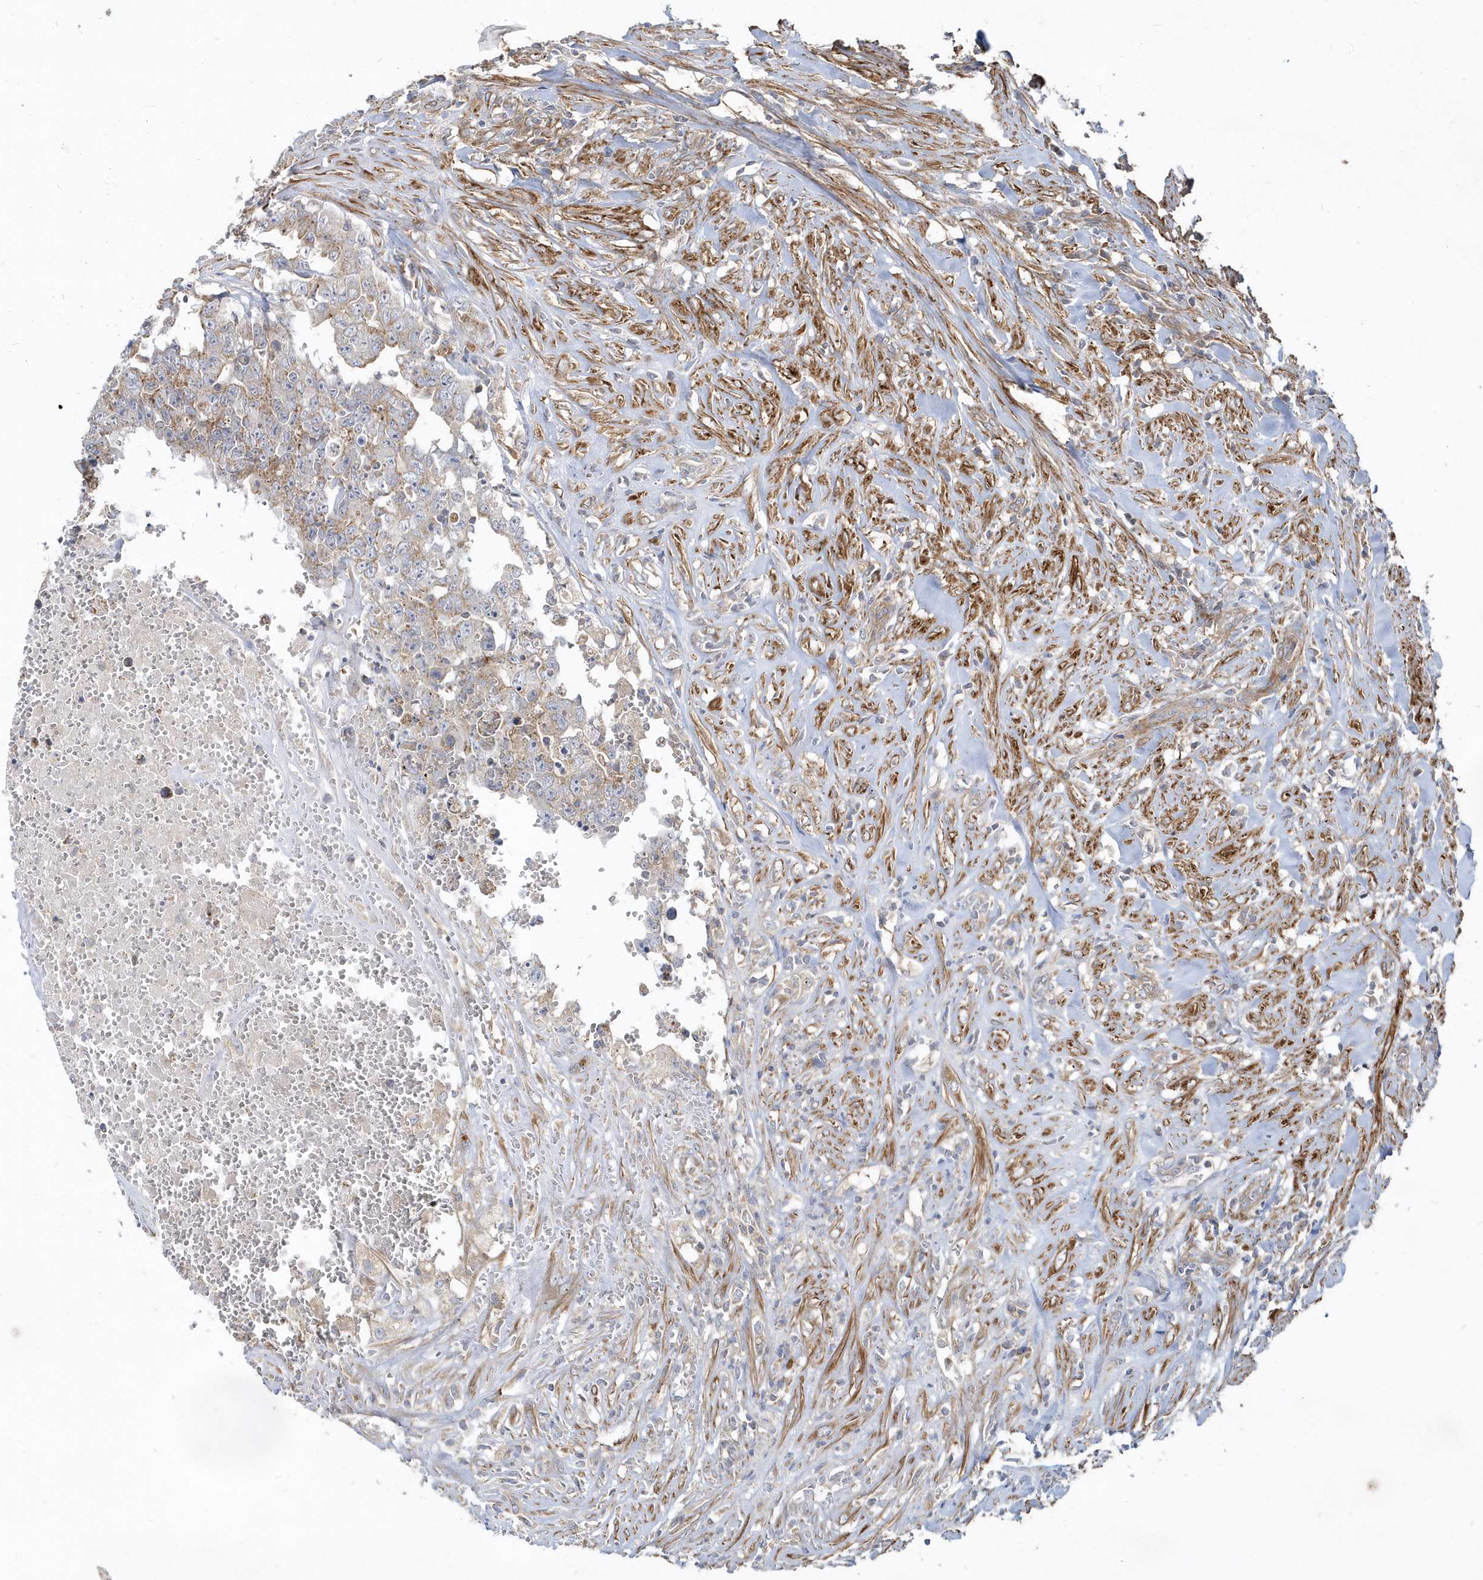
{"staining": {"intensity": "moderate", "quantity": "<25%", "location": "cytoplasmic/membranous"}, "tissue": "testis cancer", "cell_type": "Tumor cells", "image_type": "cancer", "snomed": [{"axis": "morphology", "description": "Carcinoma, Embryonal, NOS"}, {"axis": "topography", "description": "Testis"}], "caption": "The histopathology image shows staining of embryonal carcinoma (testis), revealing moderate cytoplasmic/membranous protein positivity (brown color) within tumor cells.", "gene": "LEXM", "patient": {"sex": "male", "age": 26}}